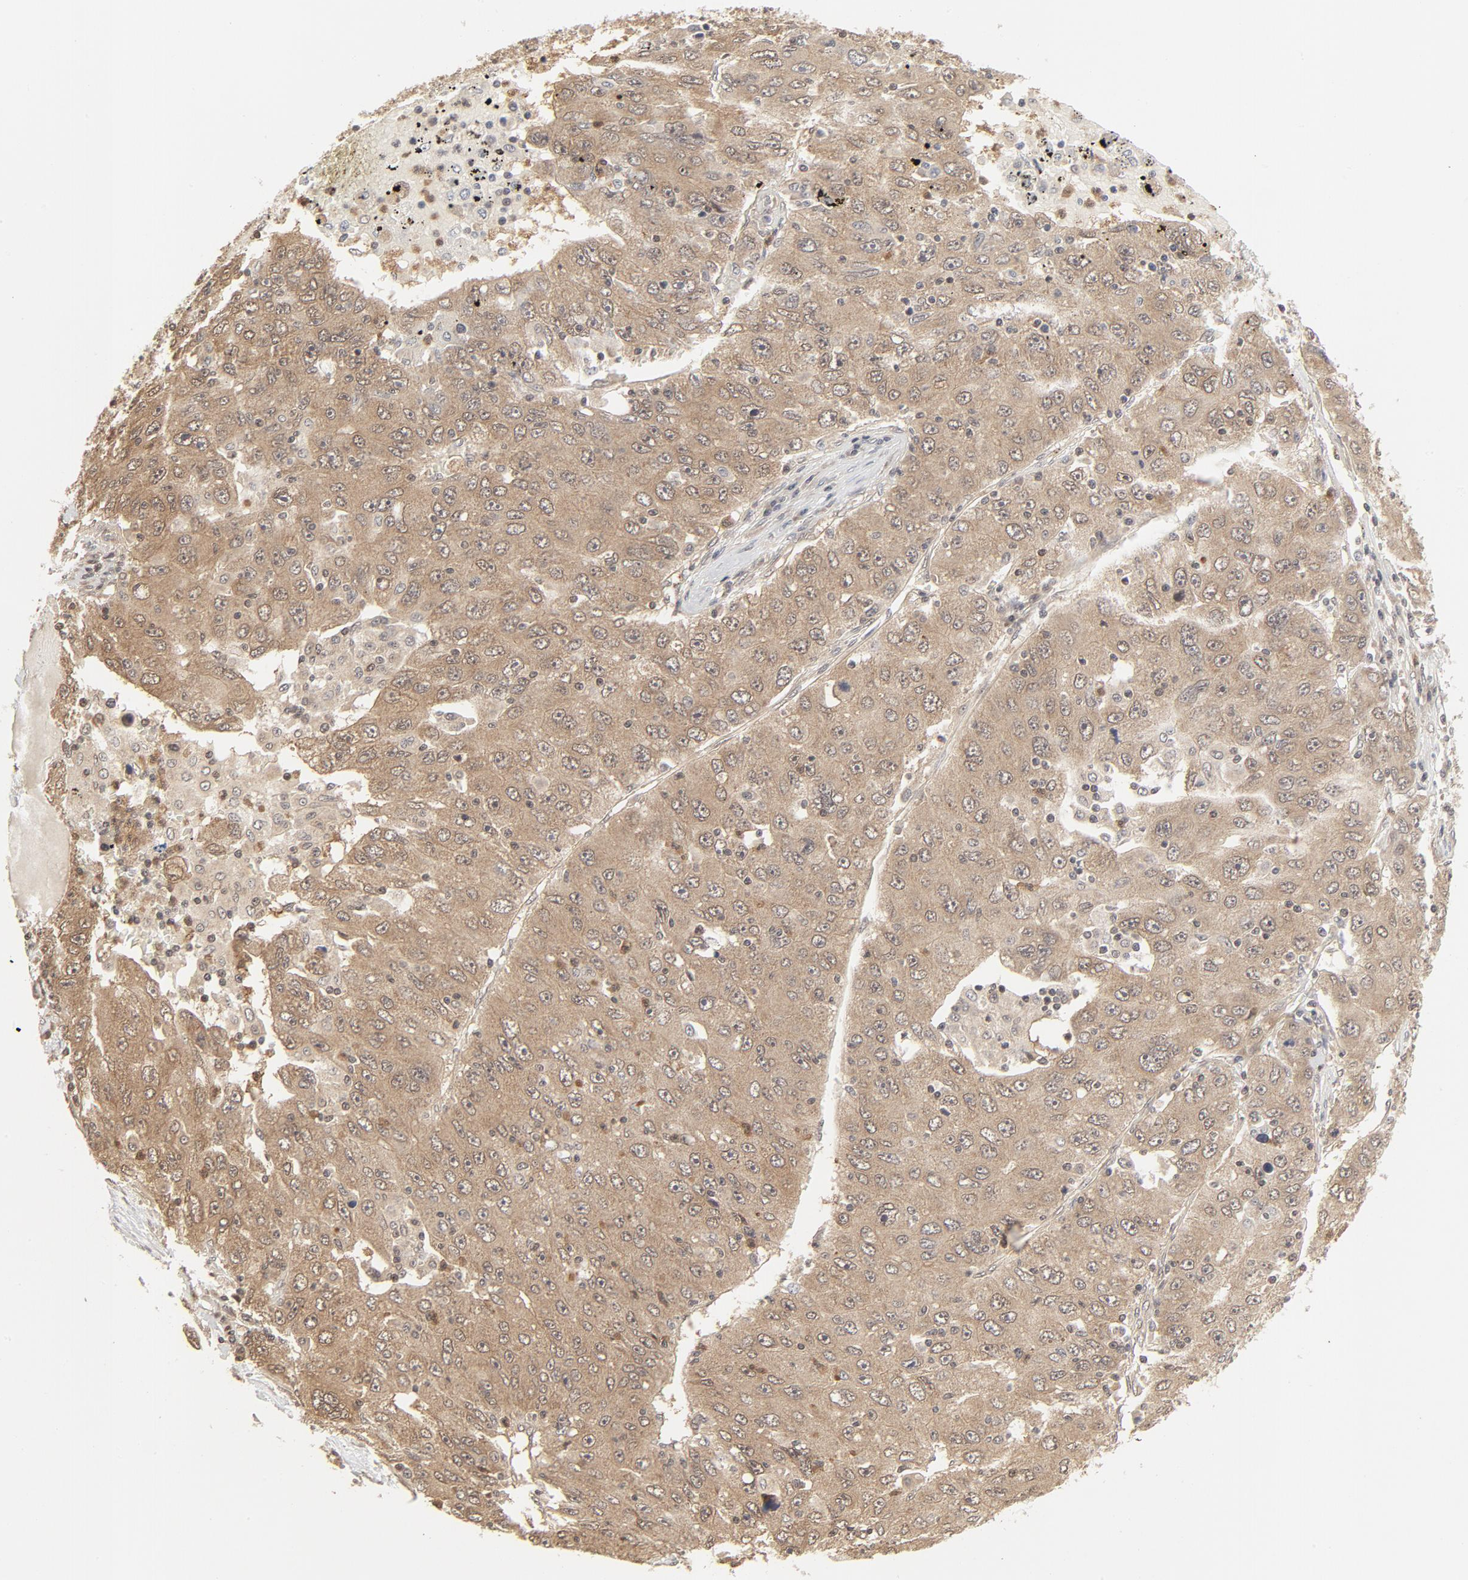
{"staining": {"intensity": "weak", "quantity": ">75%", "location": "cytoplasmic/membranous,nuclear"}, "tissue": "liver cancer", "cell_type": "Tumor cells", "image_type": "cancer", "snomed": [{"axis": "morphology", "description": "Carcinoma, Hepatocellular, NOS"}, {"axis": "topography", "description": "Liver"}], "caption": "Liver cancer (hepatocellular carcinoma) stained with a brown dye reveals weak cytoplasmic/membranous and nuclear positive positivity in approximately >75% of tumor cells.", "gene": "NEDD8", "patient": {"sex": "male", "age": 49}}